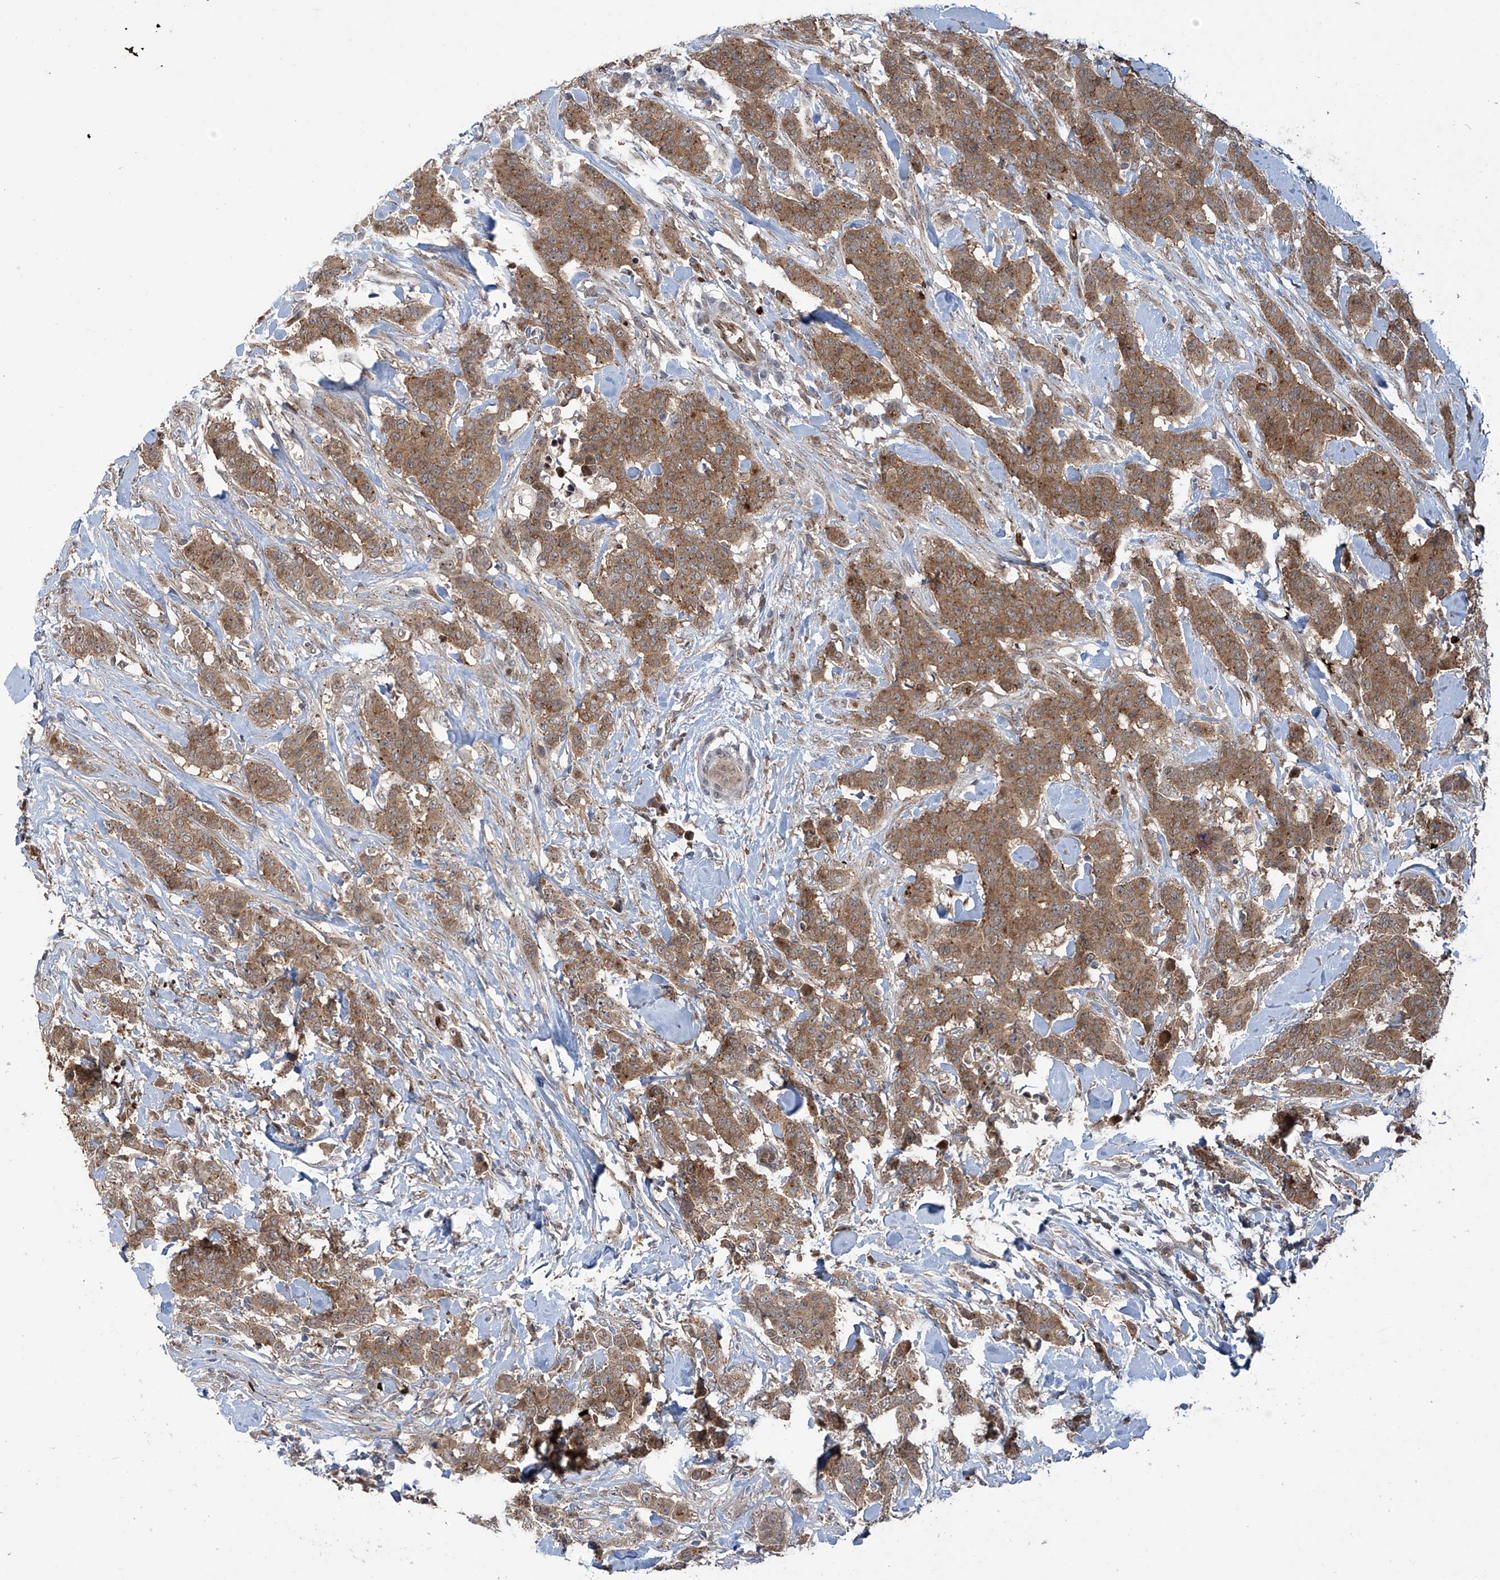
{"staining": {"intensity": "moderate", "quantity": ">75%", "location": "cytoplasmic/membranous"}, "tissue": "breast cancer", "cell_type": "Tumor cells", "image_type": "cancer", "snomed": [{"axis": "morphology", "description": "Duct carcinoma"}, {"axis": "topography", "description": "Breast"}], "caption": "DAB immunohistochemical staining of breast cancer shows moderate cytoplasmic/membranous protein expression in approximately >75% of tumor cells.", "gene": "ZDHHC9", "patient": {"sex": "female", "age": 40}}